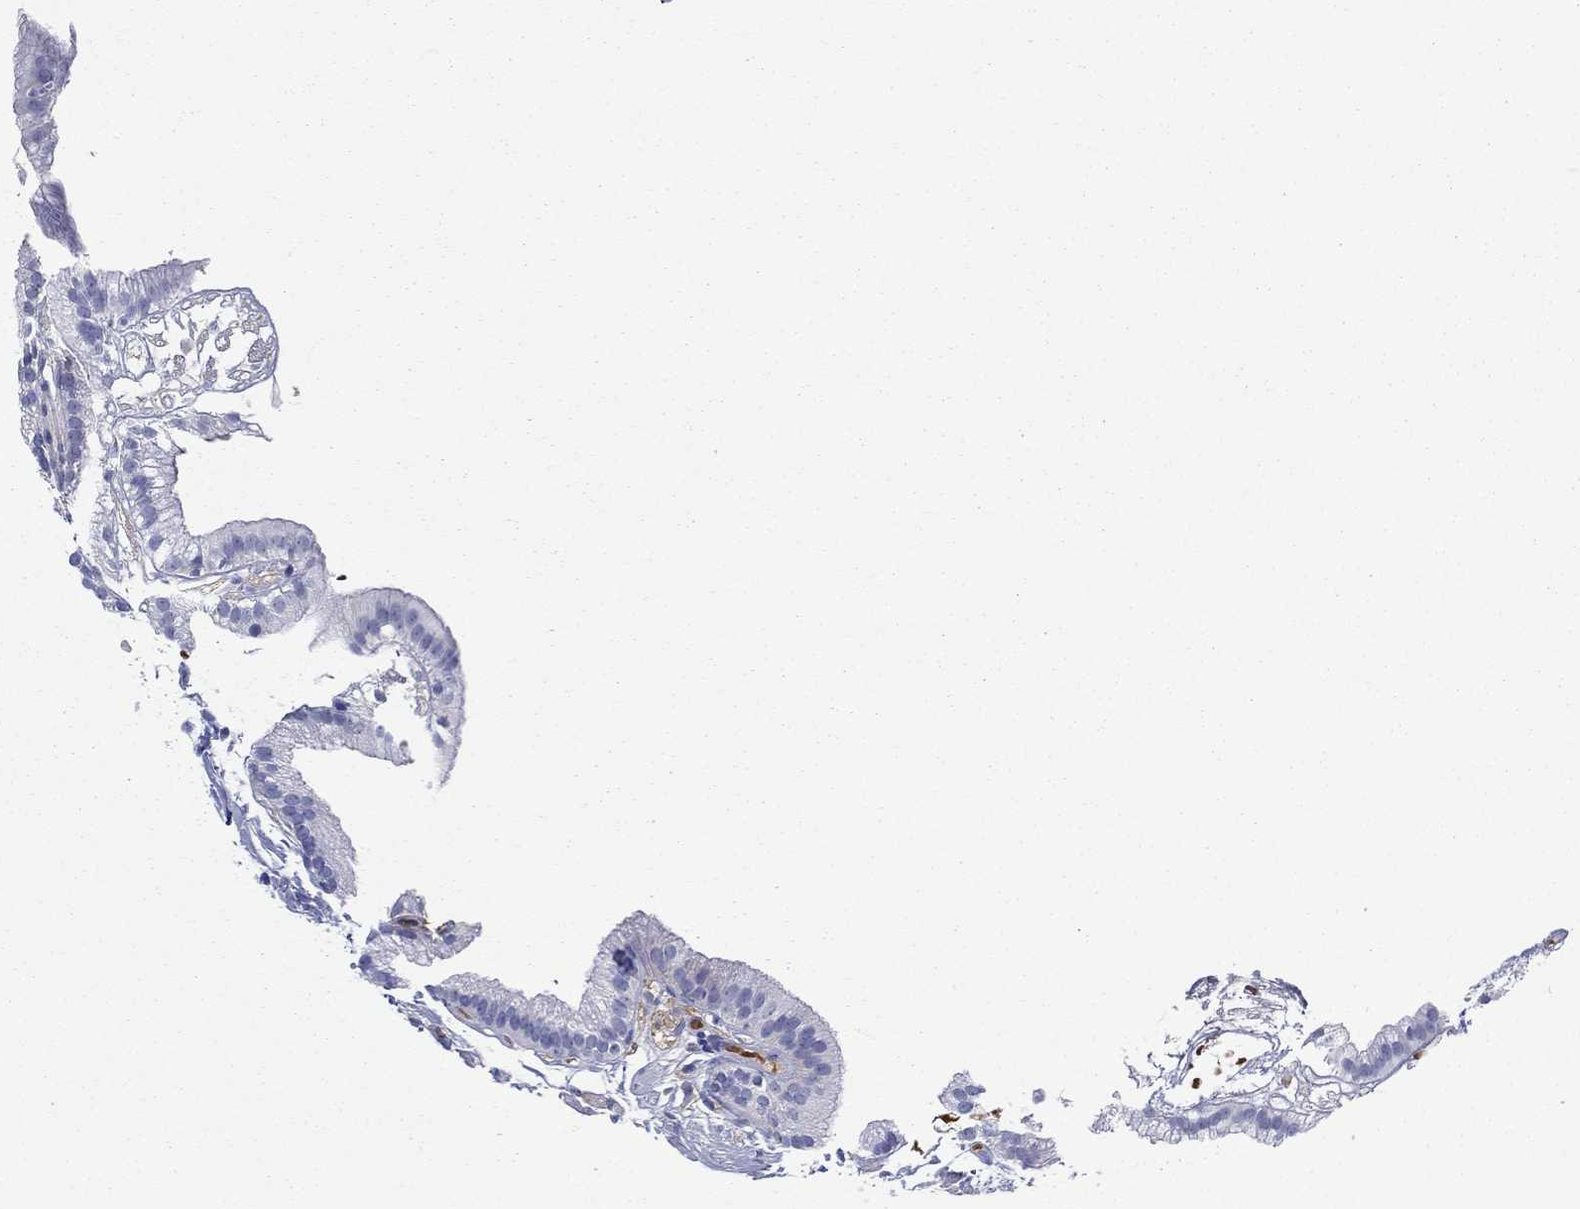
{"staining": {"intensity": "negative", "quantity": "none", "location": "none"}, "tissue": "gallbladder", "cell_type": "Glandular cells", "image_type": "normal", "snomed": [{"axis": "morphology", "description": "Normal tissue, NOS"}, {"axis": "topography", "description": "Gallbladder"}], "caption": "Glandular cells are negative for protein expression in unremarkable human gallbladder. (DAB (3,3'-diaminobenzidine) immunohistochemistry, high magnification).", "gene": "GPC1", "patient": {"sex": "female", "age": 45}}